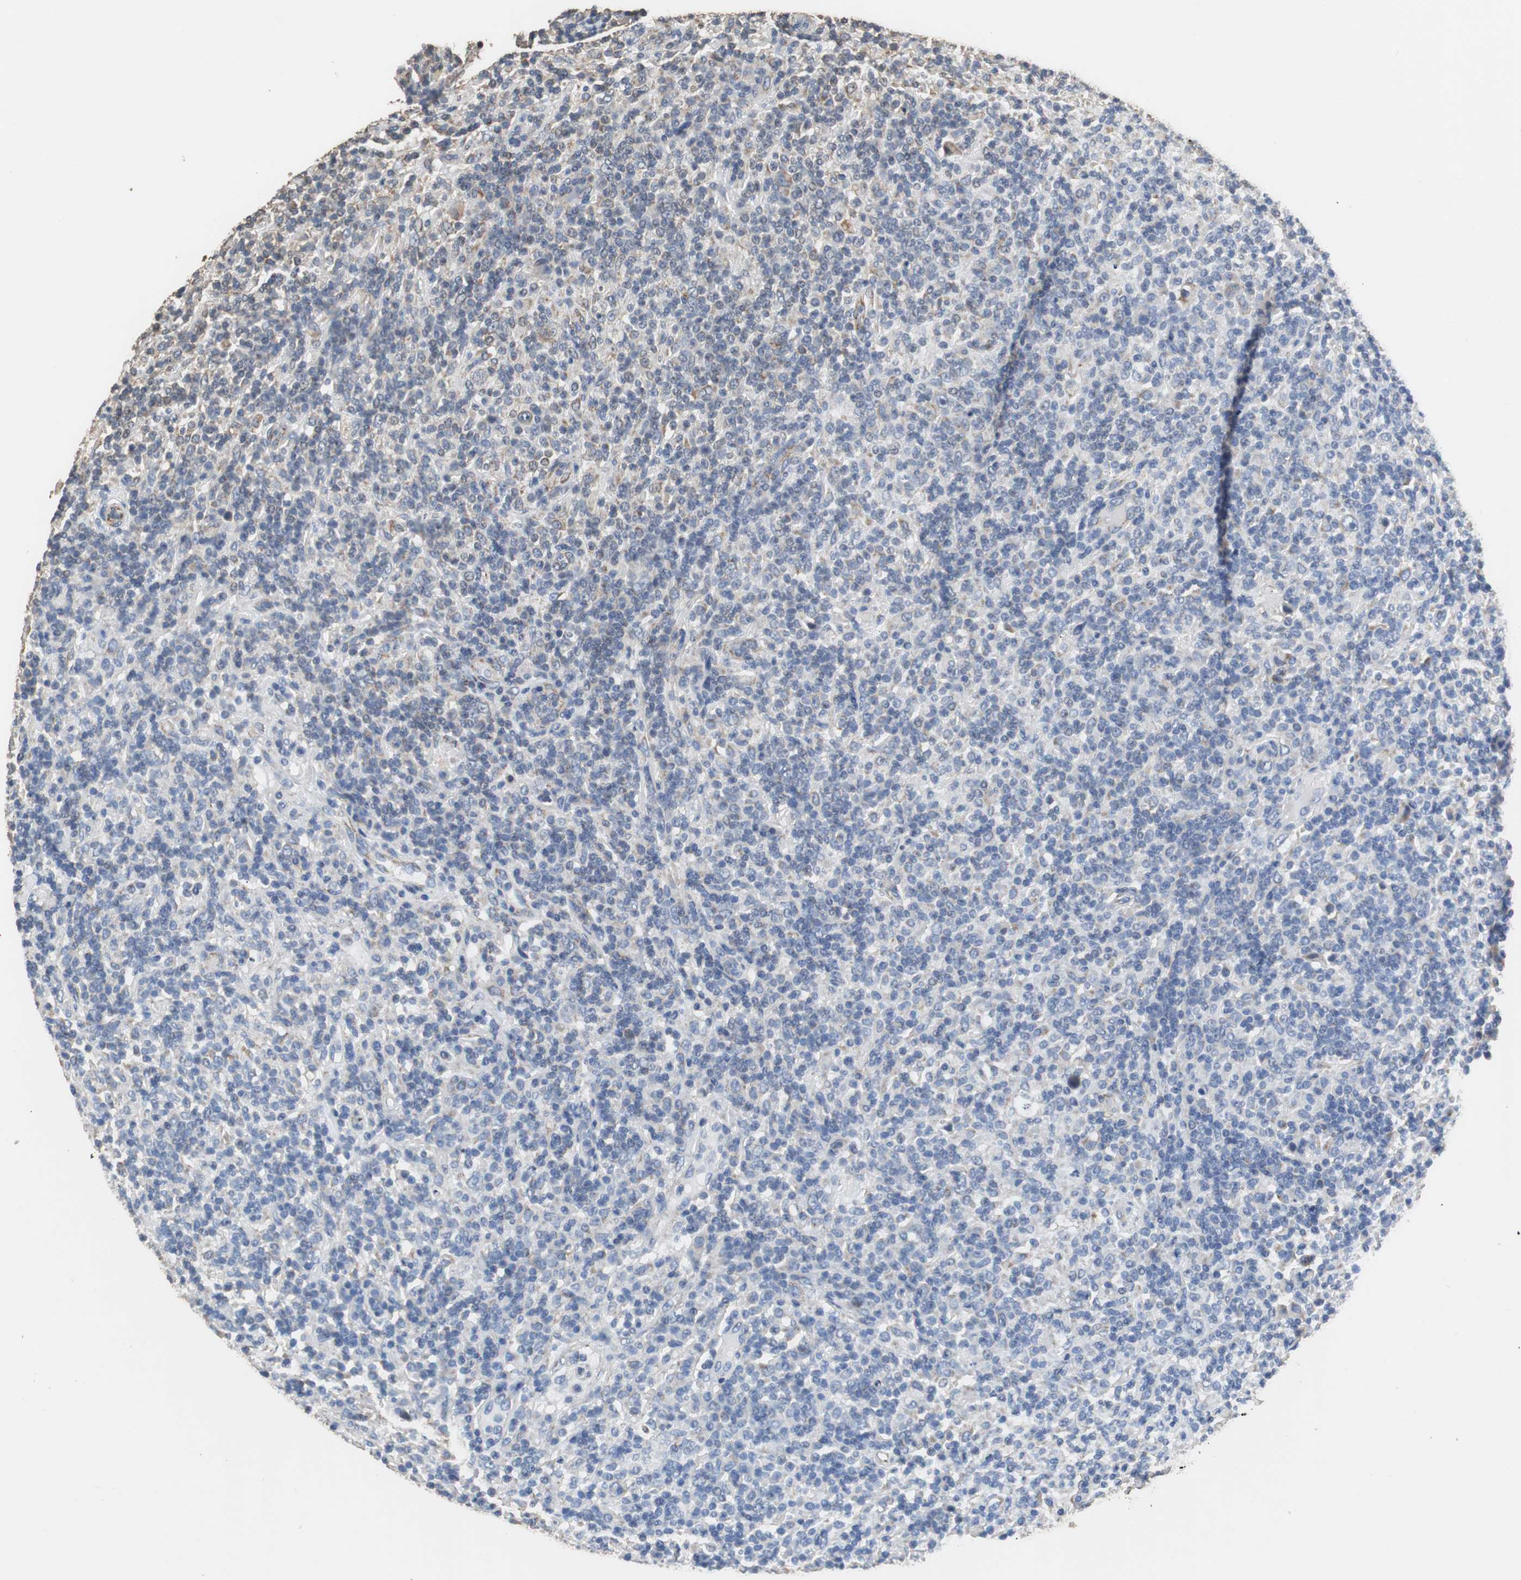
{"staining": {"intensity": "weak", "quantity": "<25%", "location": "cytoplasmic/membranous"}, "tissue": "lymphoma", "cell_type": "Tumor cells", "image_type": "cancer", "snomed": [{"axis": "morphology", "description": "Hodgkin's disease, NOS"}, {"axis": "topography", "description": "Lymph node"}], "caption": "Micrograph shows no significant protein expression in tumor cells of Hodgkin's disease.", "gene": "HMGCL", "patient": {"sex": "male", "age": 70}}